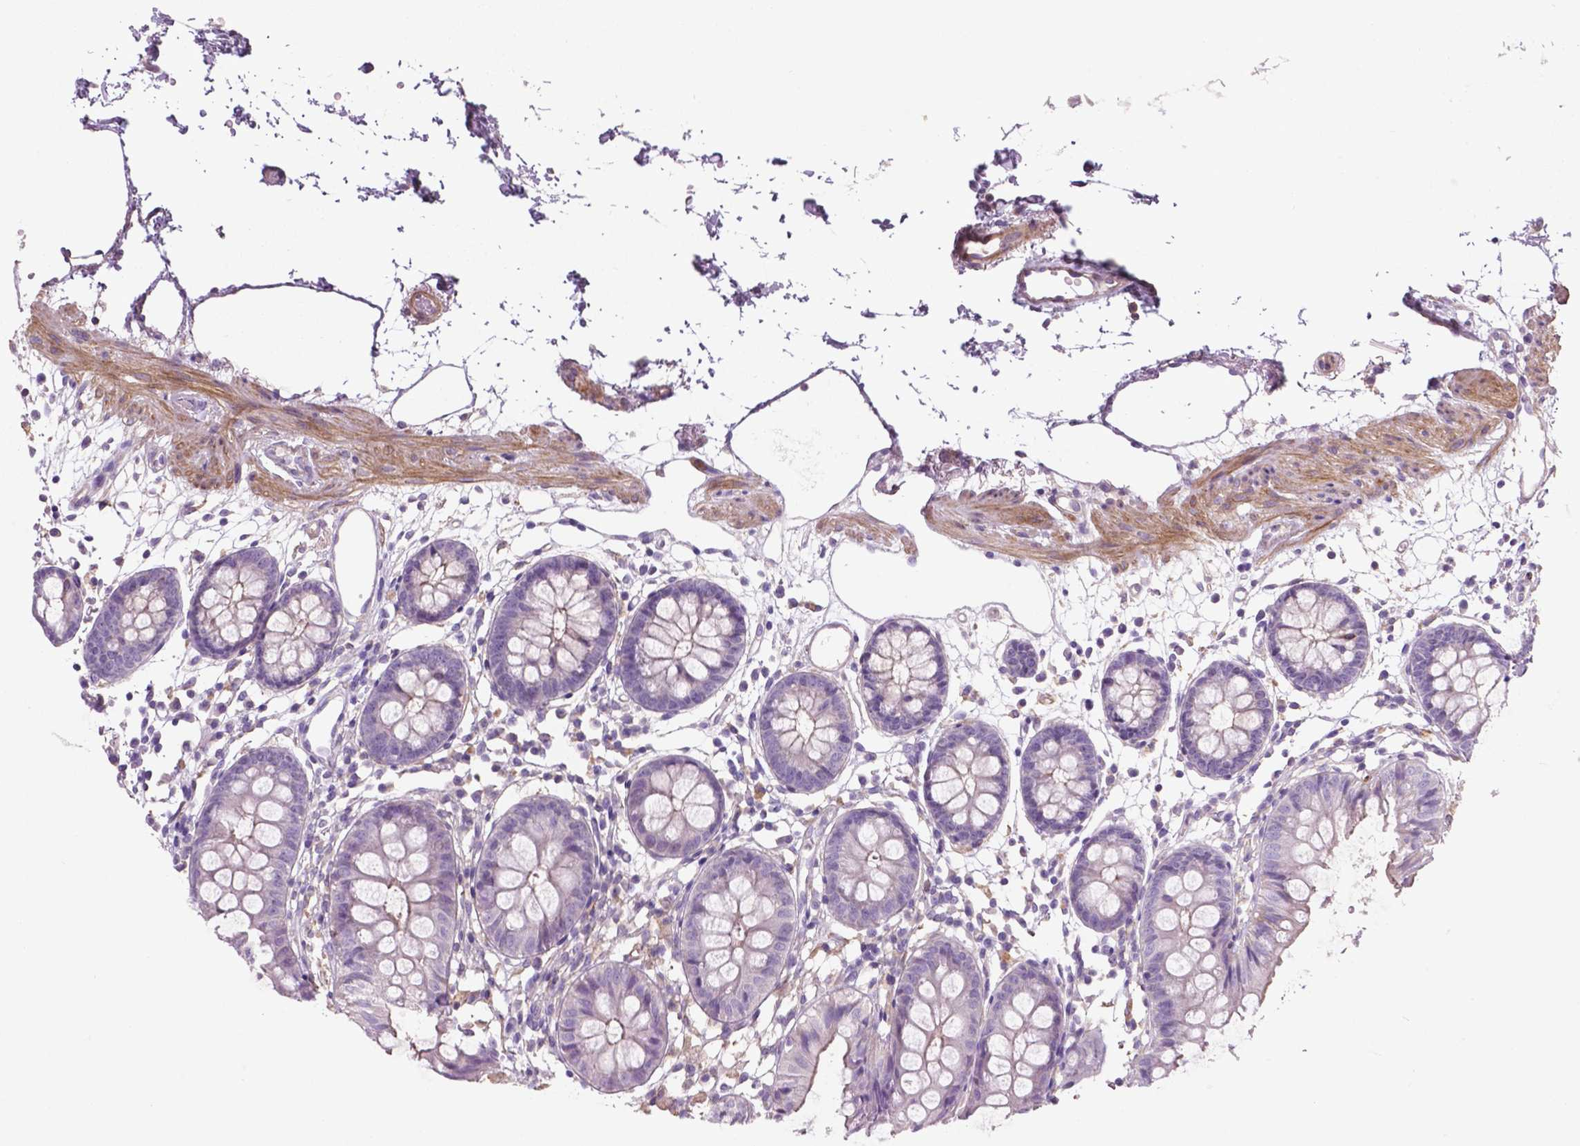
{"staining": {"intensity": "moderate", "quantity": "25%-75%", "location": "cytoplasmic/membranous"}, "tissue": "colon", "cell_type": "Endothelial cells", "image_type": "normal", "snomed": [{"axis": "morphology", "description": "Normal tissue, NOS"}, {"axis": "topography", "description": "Colon"}], "caption": "Immunohistochemistry staining of benign colon, which shows medium levels of moderate cytoplasmic/membranous expression in approximately 25%-75% of endothelial cells indicating moderate cytoplasmic/membranous protein expression. The staining was performed using DAB (3,3'-diaminobenzidine) (brown) for protein detection and nuclei were counterstained in hematoxylin (blue).", "gene": "BMP4", "patient": {"sex": "female", "age": 84}}